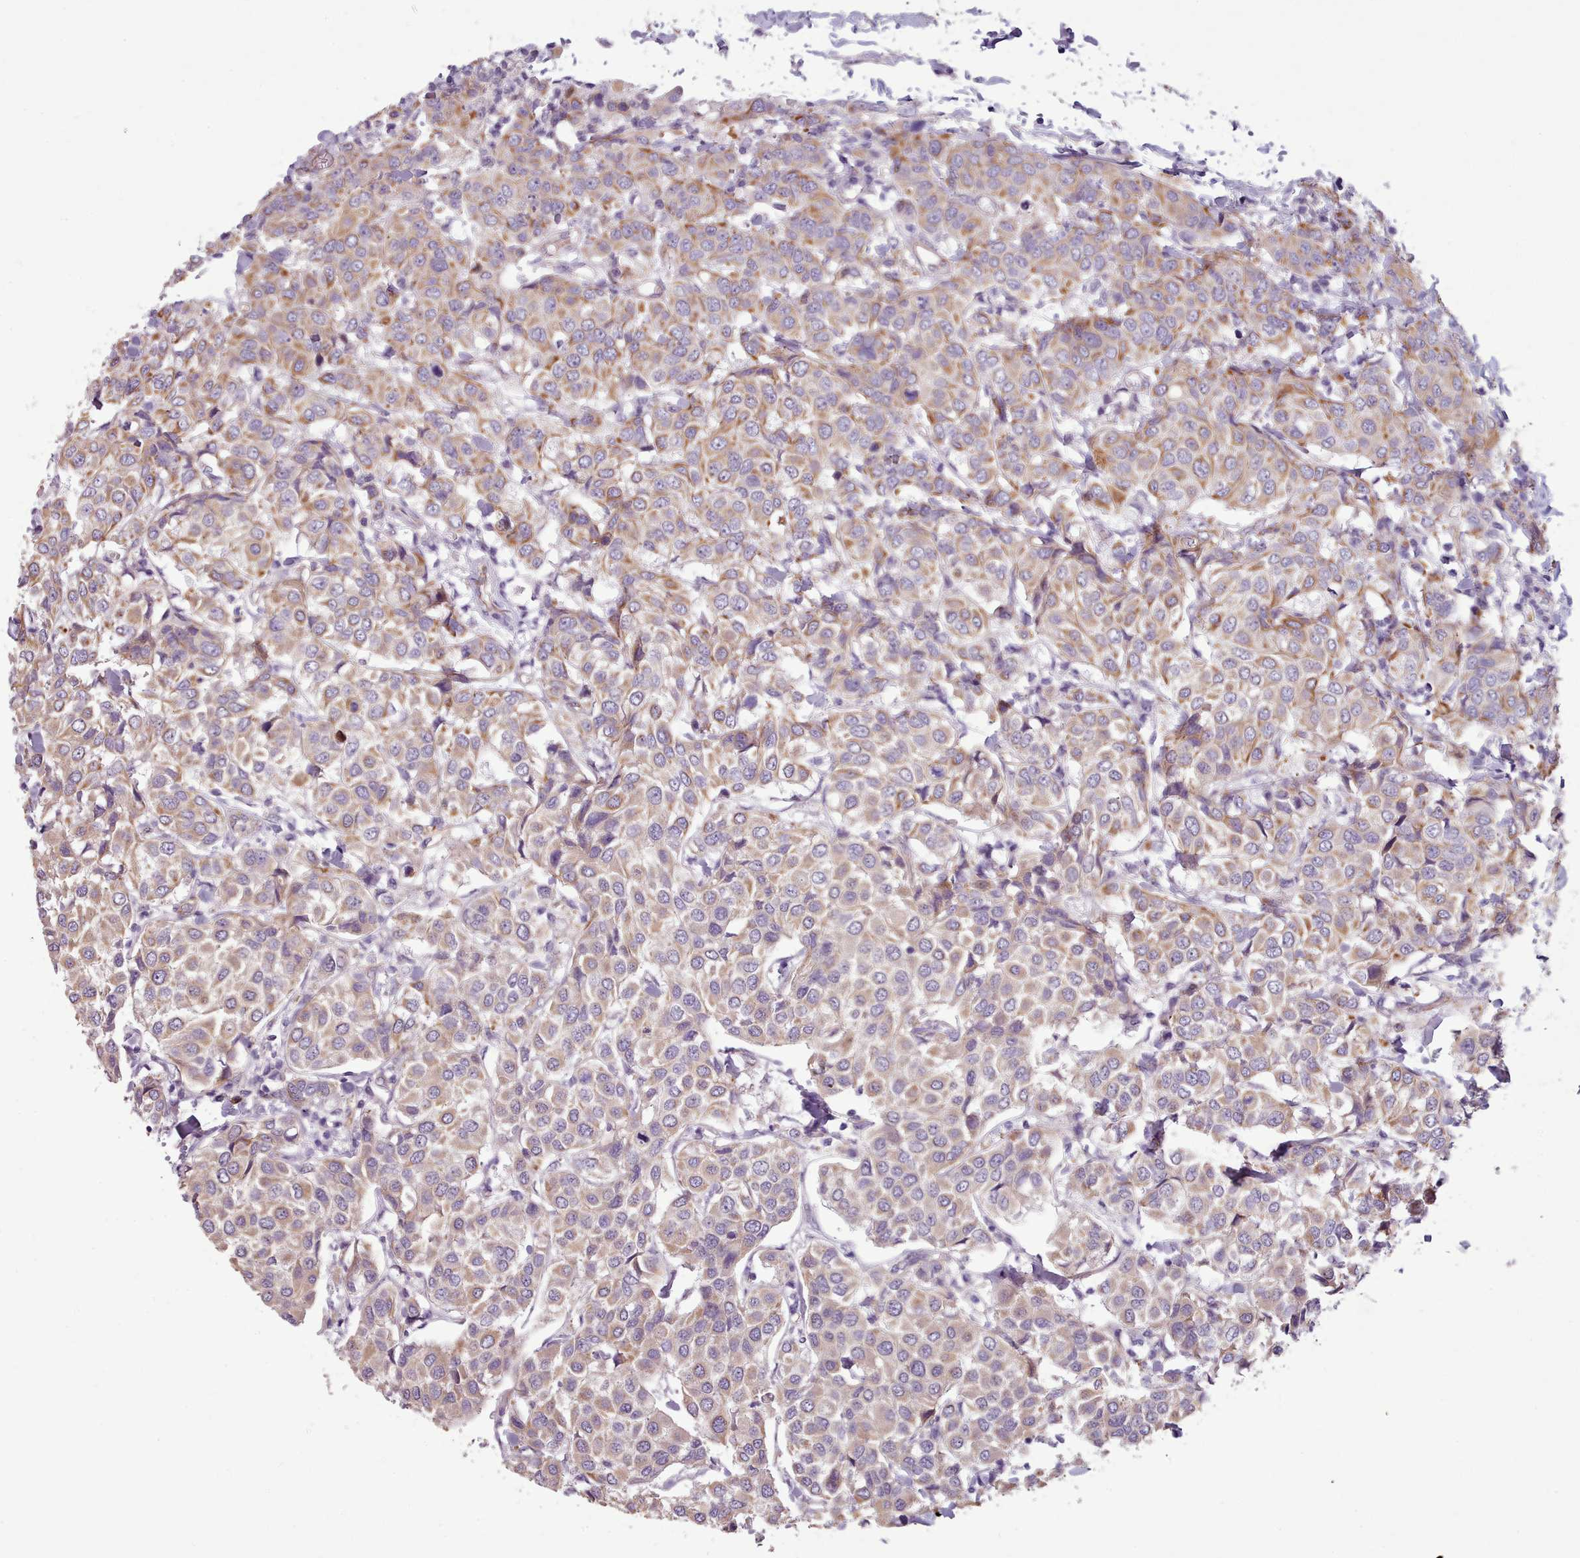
{"staining": {"intensity": "moderate", "quantity": "25%-75%", "location": "cytoplasmic/membranous"}, "tissue": "breast cancer", "cell_type": "Tumor cells", "image_type": "cancer", "snomed": [{"axis": "morphology", "description": "Duct carcinoma"}, {"axis": "topography", "description": "Breast"}], "caption": "Protein staining of breast cancer (intraductal carcinoma) tissue exhibits moderate cytoplasmic/membranous positivity in approximately 25%-75% of tumor cells.", "gene": "PLD4", "patient": {"sex": "female", "age": 55}}